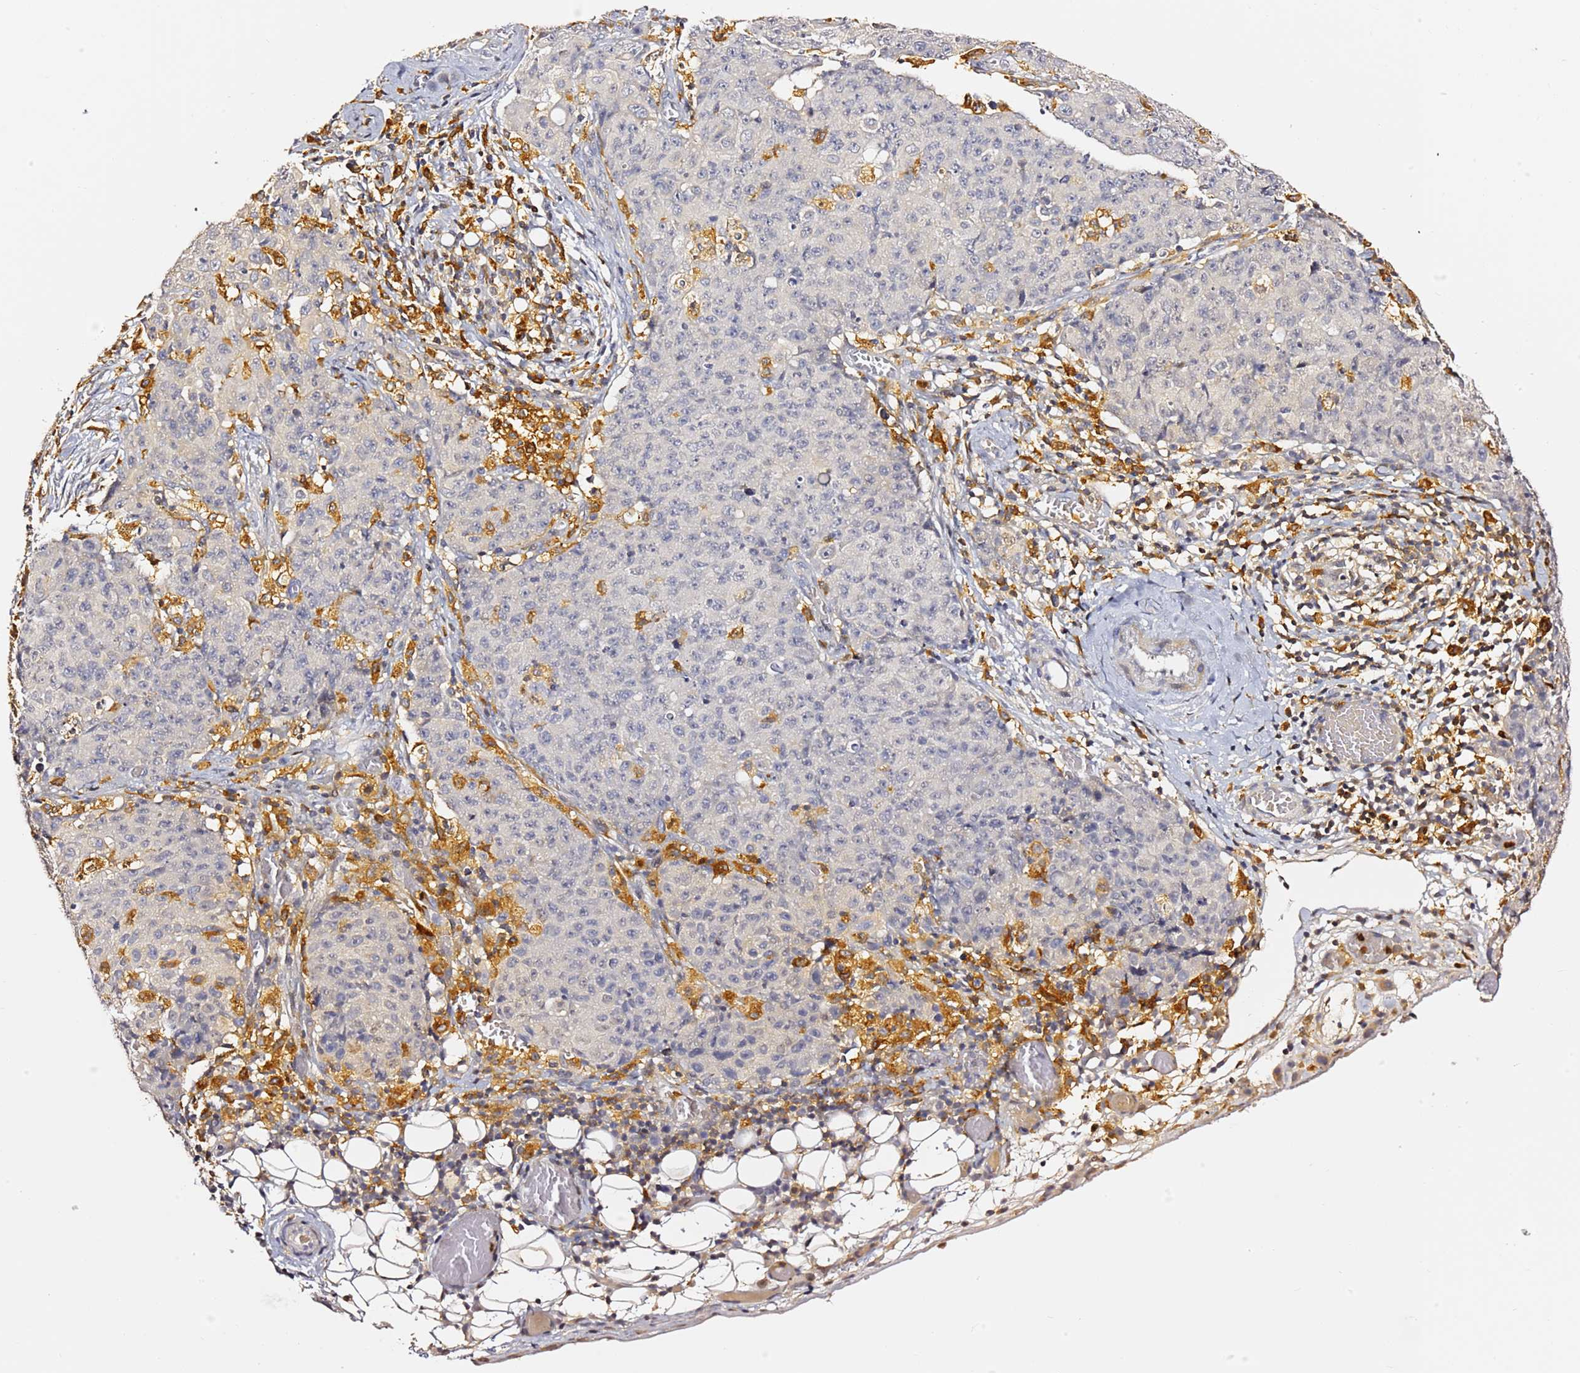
{"staining": {"intensity": "negative", "quantity": "none", "location": "none"}, "tissue": "ovarian cancer", "cell_type": "Tumor cells", "image_type": "cancer", "snomed": [{"axis": "morphology", "description": "Carcinoma, endometroid"}, {"axis": "topography", "description": "Ovary"}], "caption": "Ovarian endometroid carcinoma stained for a protein using immunohistochemistry (IHC) demonstrates no positivity tumor cells.", "gene": "IL4I1", "patient": {"sex": "female", "age": 42}}